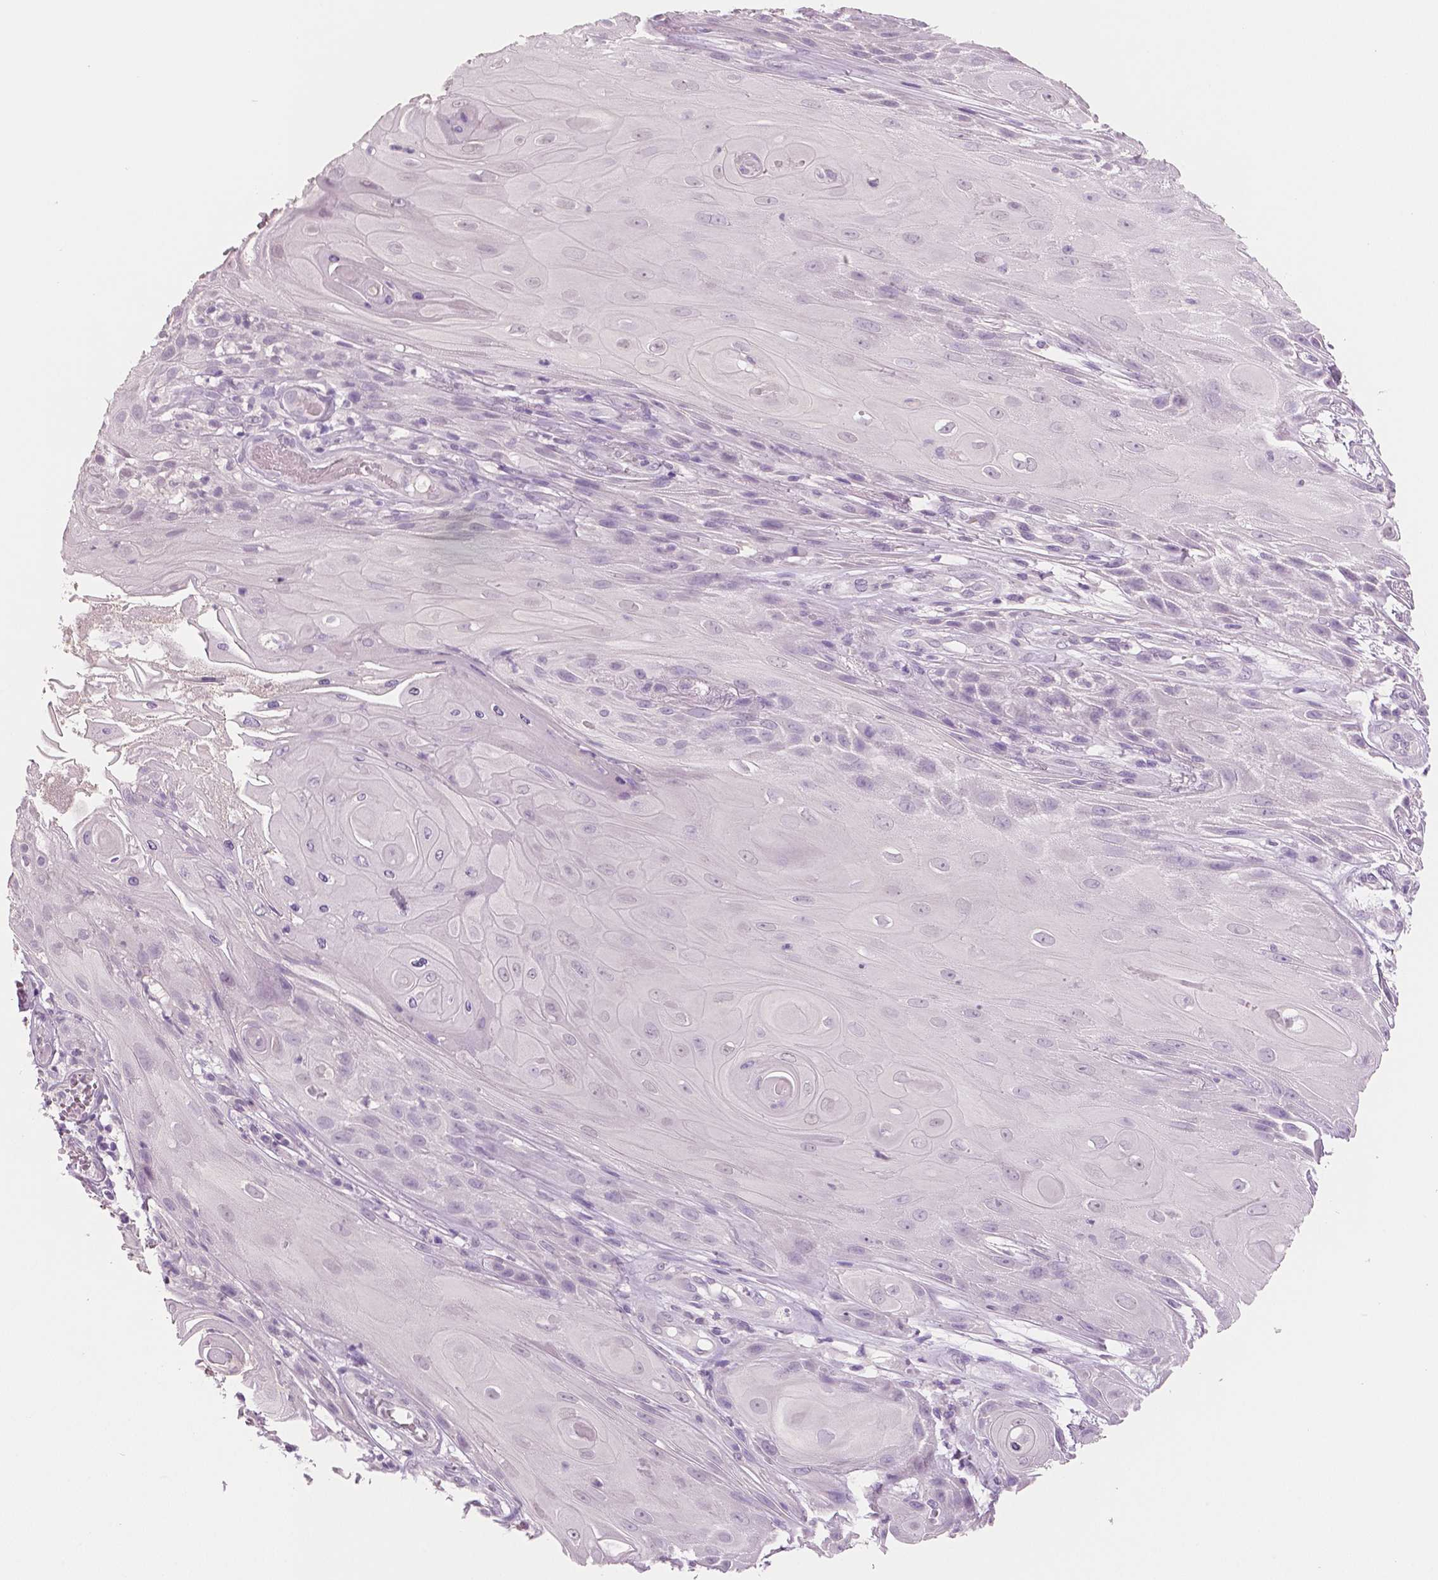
{"staining": {"intensity": "negative", "quantity": "none", "location": "none"}, "tissue": "skin cancer", "cell_type": "Tumor cells", "image_type": "cancer", "snomed": [{"axis": "morphology", "description": "Squamous cell carcinoma, NOS"}, {"axis": "topography", "description": "Skin"}], "caption": "Histopathology image shows no significant protein staining in tumor cells of skin cancer.", "gene": "NECAB2", "patient": {"sex": "male", "age": 62}}